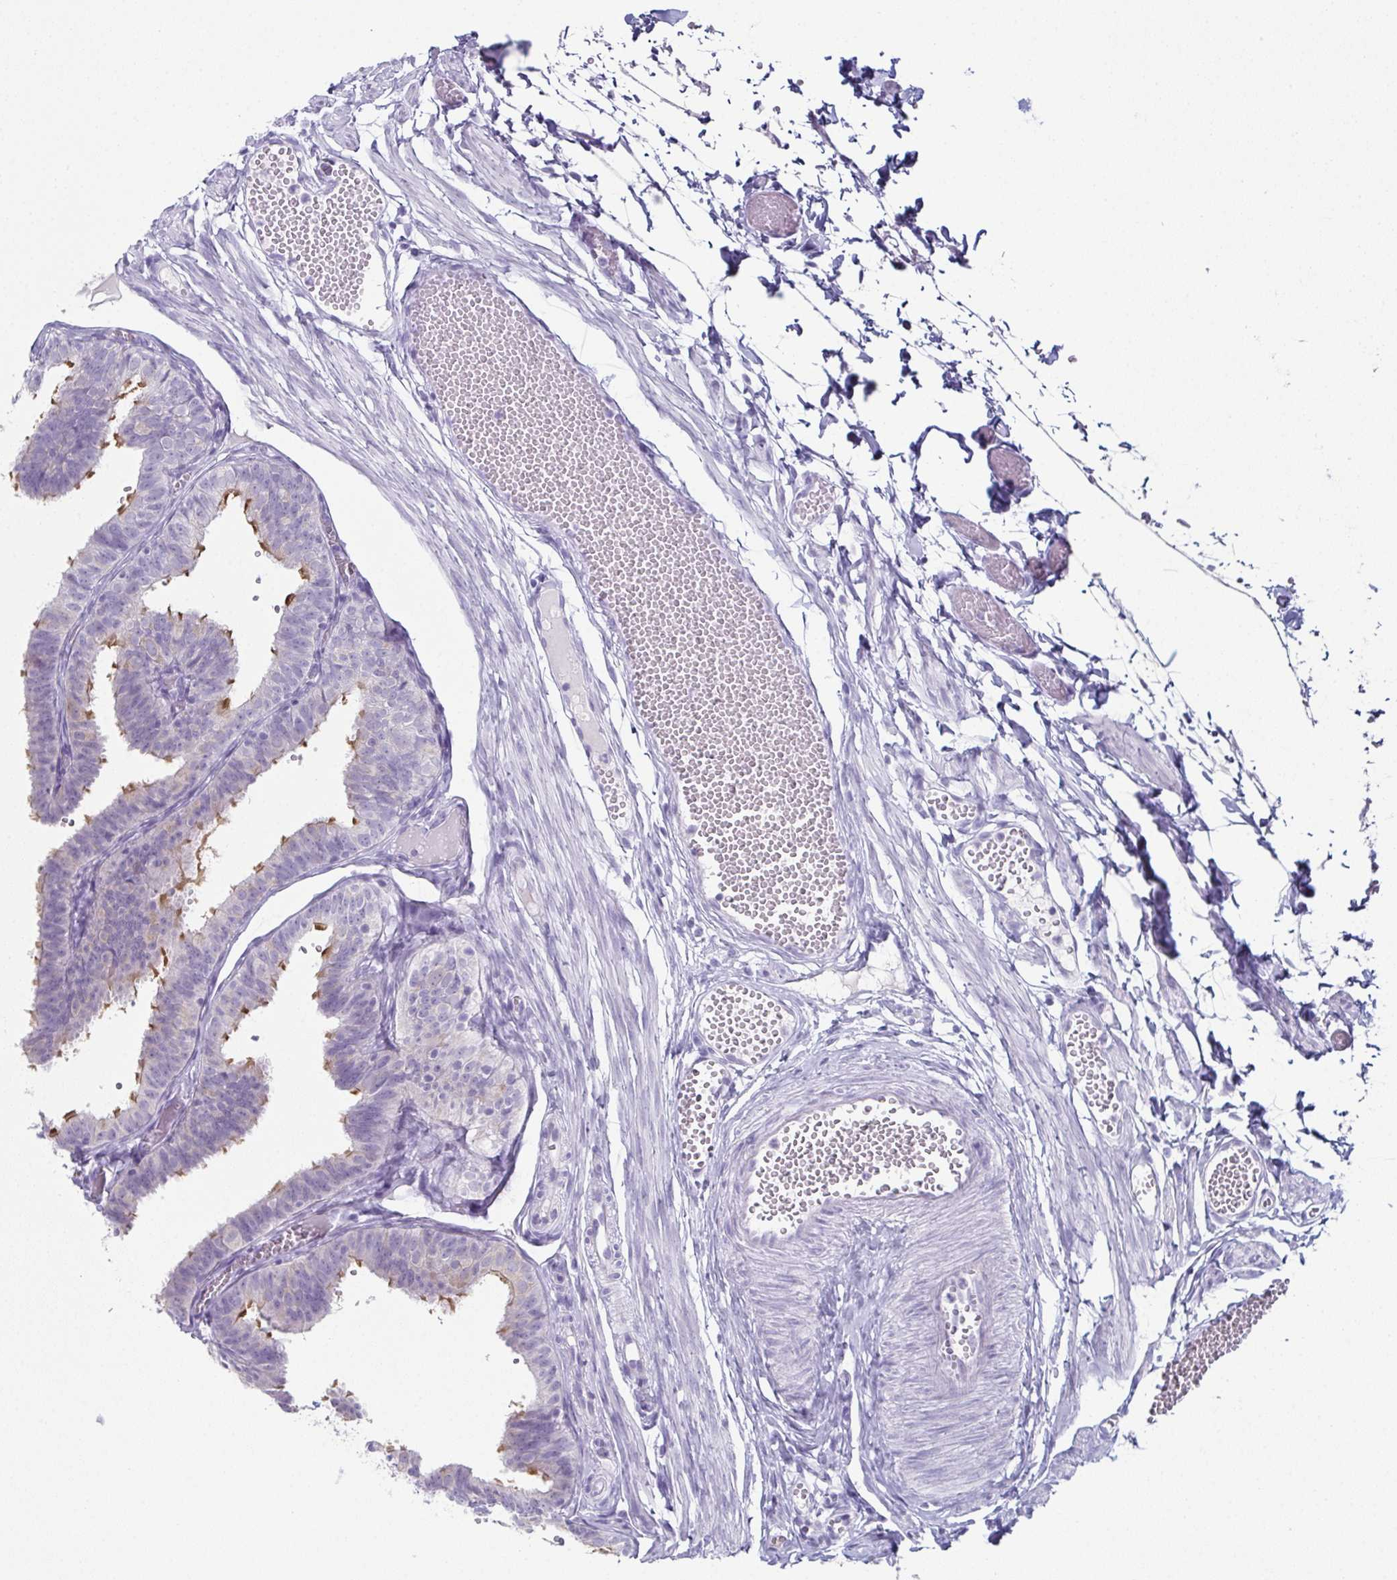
{"staining": {"intensity": "moderate", "quantity": "<25%", "location": "cytoplasmic/membranous"}, "tissue": "fallopian tube", "cell_type": "Glandular cells", "image_type": "normal", "snomed": [{"axis": "morphology", "description": "Normal tissue, NOS"}, {"axis": "topography", "description": "Fallopian tube"}], "caption": "High-magnification brightfield microscopy of normal fallopian tube stained with DAB (3,3'-diaminobenzidine) (brown) and counterstained with hematoxylin (blue). glandular cells exhibit moderate cytoplasmic/membranous staining is identified in about<25% of cells.", "gene": "ENKUR", "patient": {"sex": "female", "age": 25}}